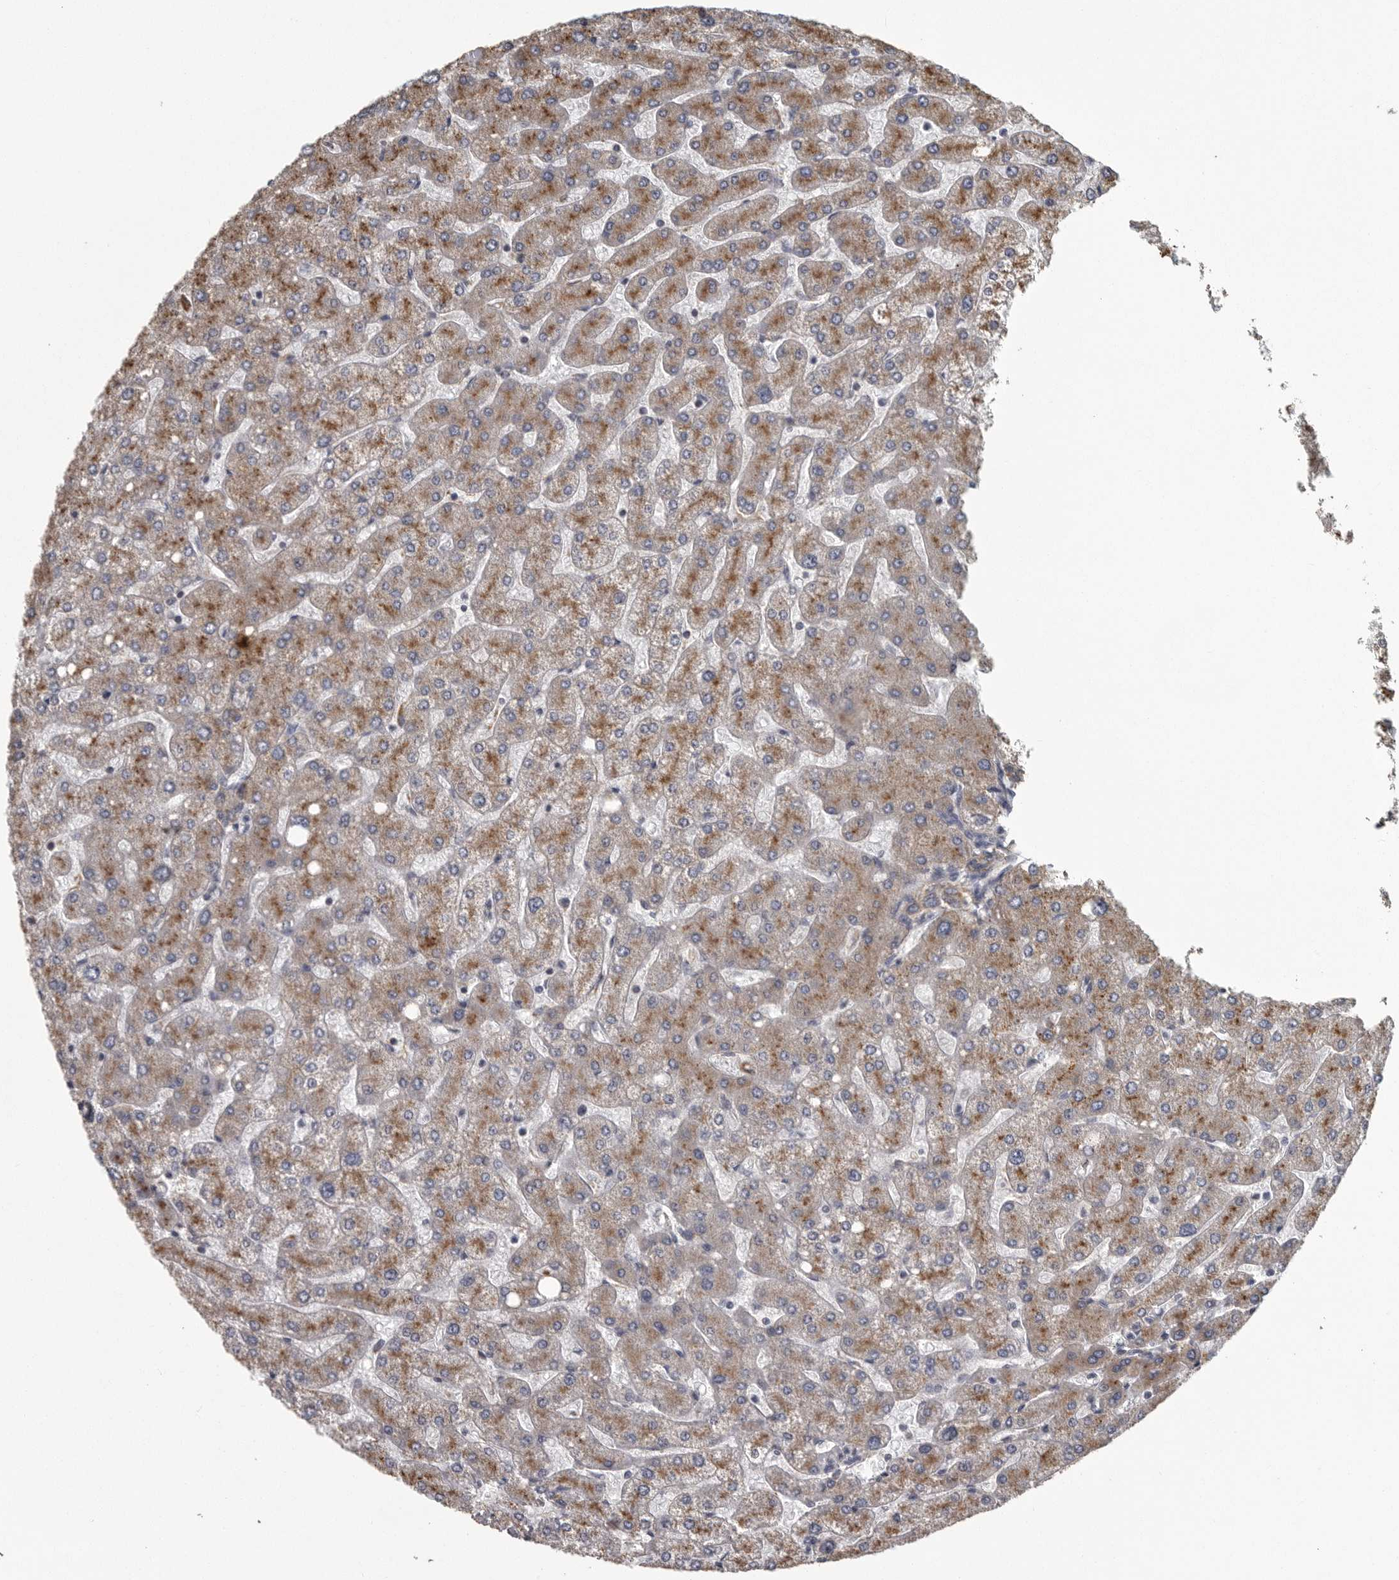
{"staining": {"intensity": "weak", "quantity": ">75%", "location": "cytoplasmic/membranous"}, "tissue": "liver", "cell_type": "Cholangiocytes", "image_type": "normal", "snomed": [{"axis": "morphology", "description": "Normal tissue, NOS"}, {"axis": "topography", "description": "Liver"}], "caption": "Cholangiocytes show low levels of weak cytoplasmic/membranous positivity in about >75% of cells in normal human liver.", "gene": "FRK", "patient": {"sex": "male", "age": 55}}